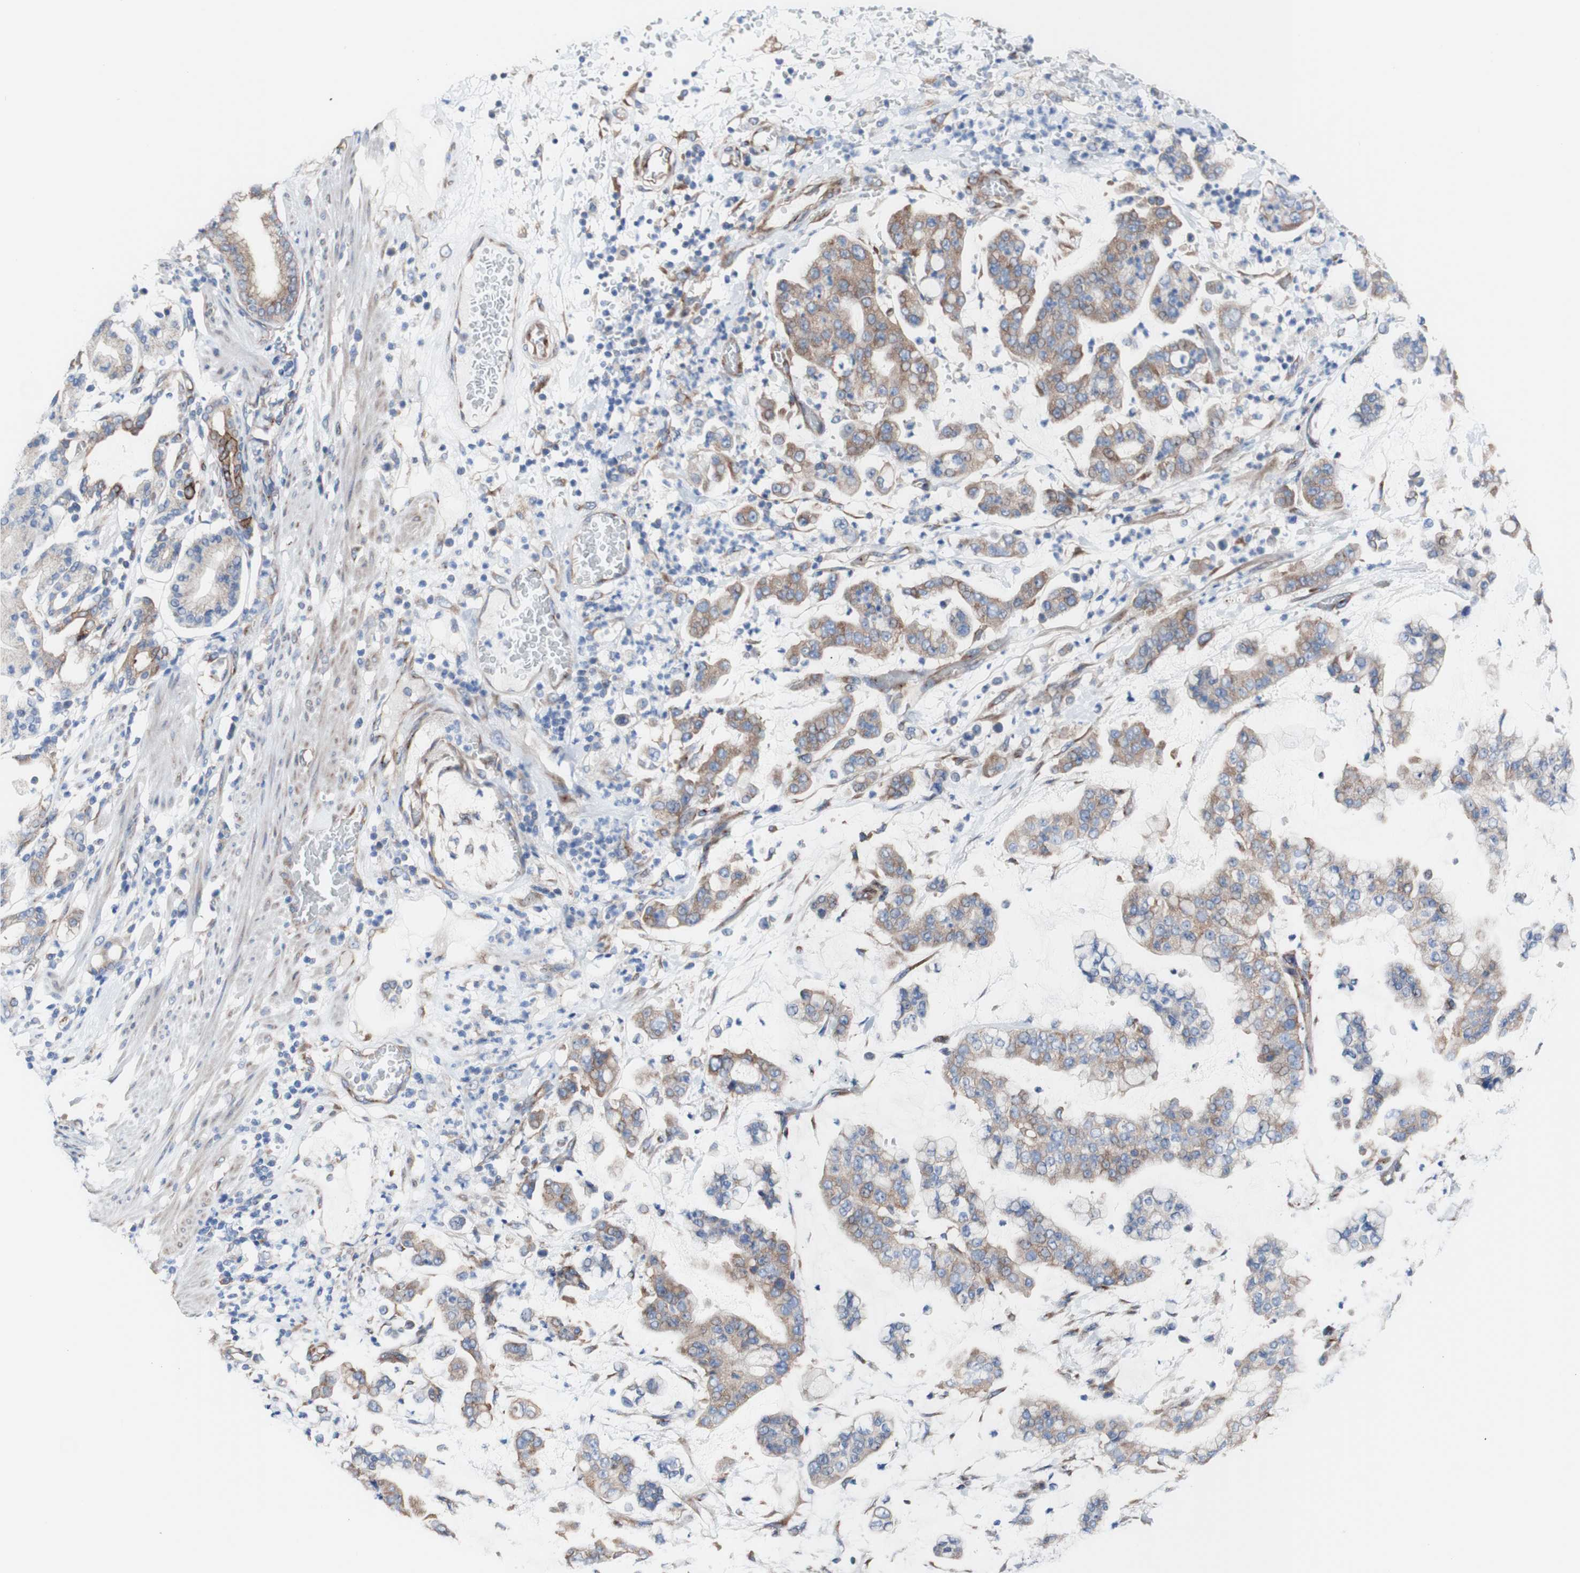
{"staining": {"intensity": "moderate", "quantity": "25%-75%", "location": "cytoplasmic/membranous"}, "tissue": "stomach cancer", "cell_type": "Tumor cells", "image_type": "cancer", "snomed": [{"axis": "morphology", "description": "Normal tissue, NOS"}, {"axis": "morphology", "description": "Adenocarcinoma, NOS"}, {"axis": "topography", "description": "Stomach, upper"}, {"axis": "topography", "description": "Stomach"}], "caption": "An immunohistochemistry (IHC) photomicrograph of tumor tissue is shown. Protein staining in brown highlights moderate cytoplasmic/membranous positivity in stomach cancer within tumor cells.", "gene": "LRIG3", "patient": {"sex": "male", "age": 76}}